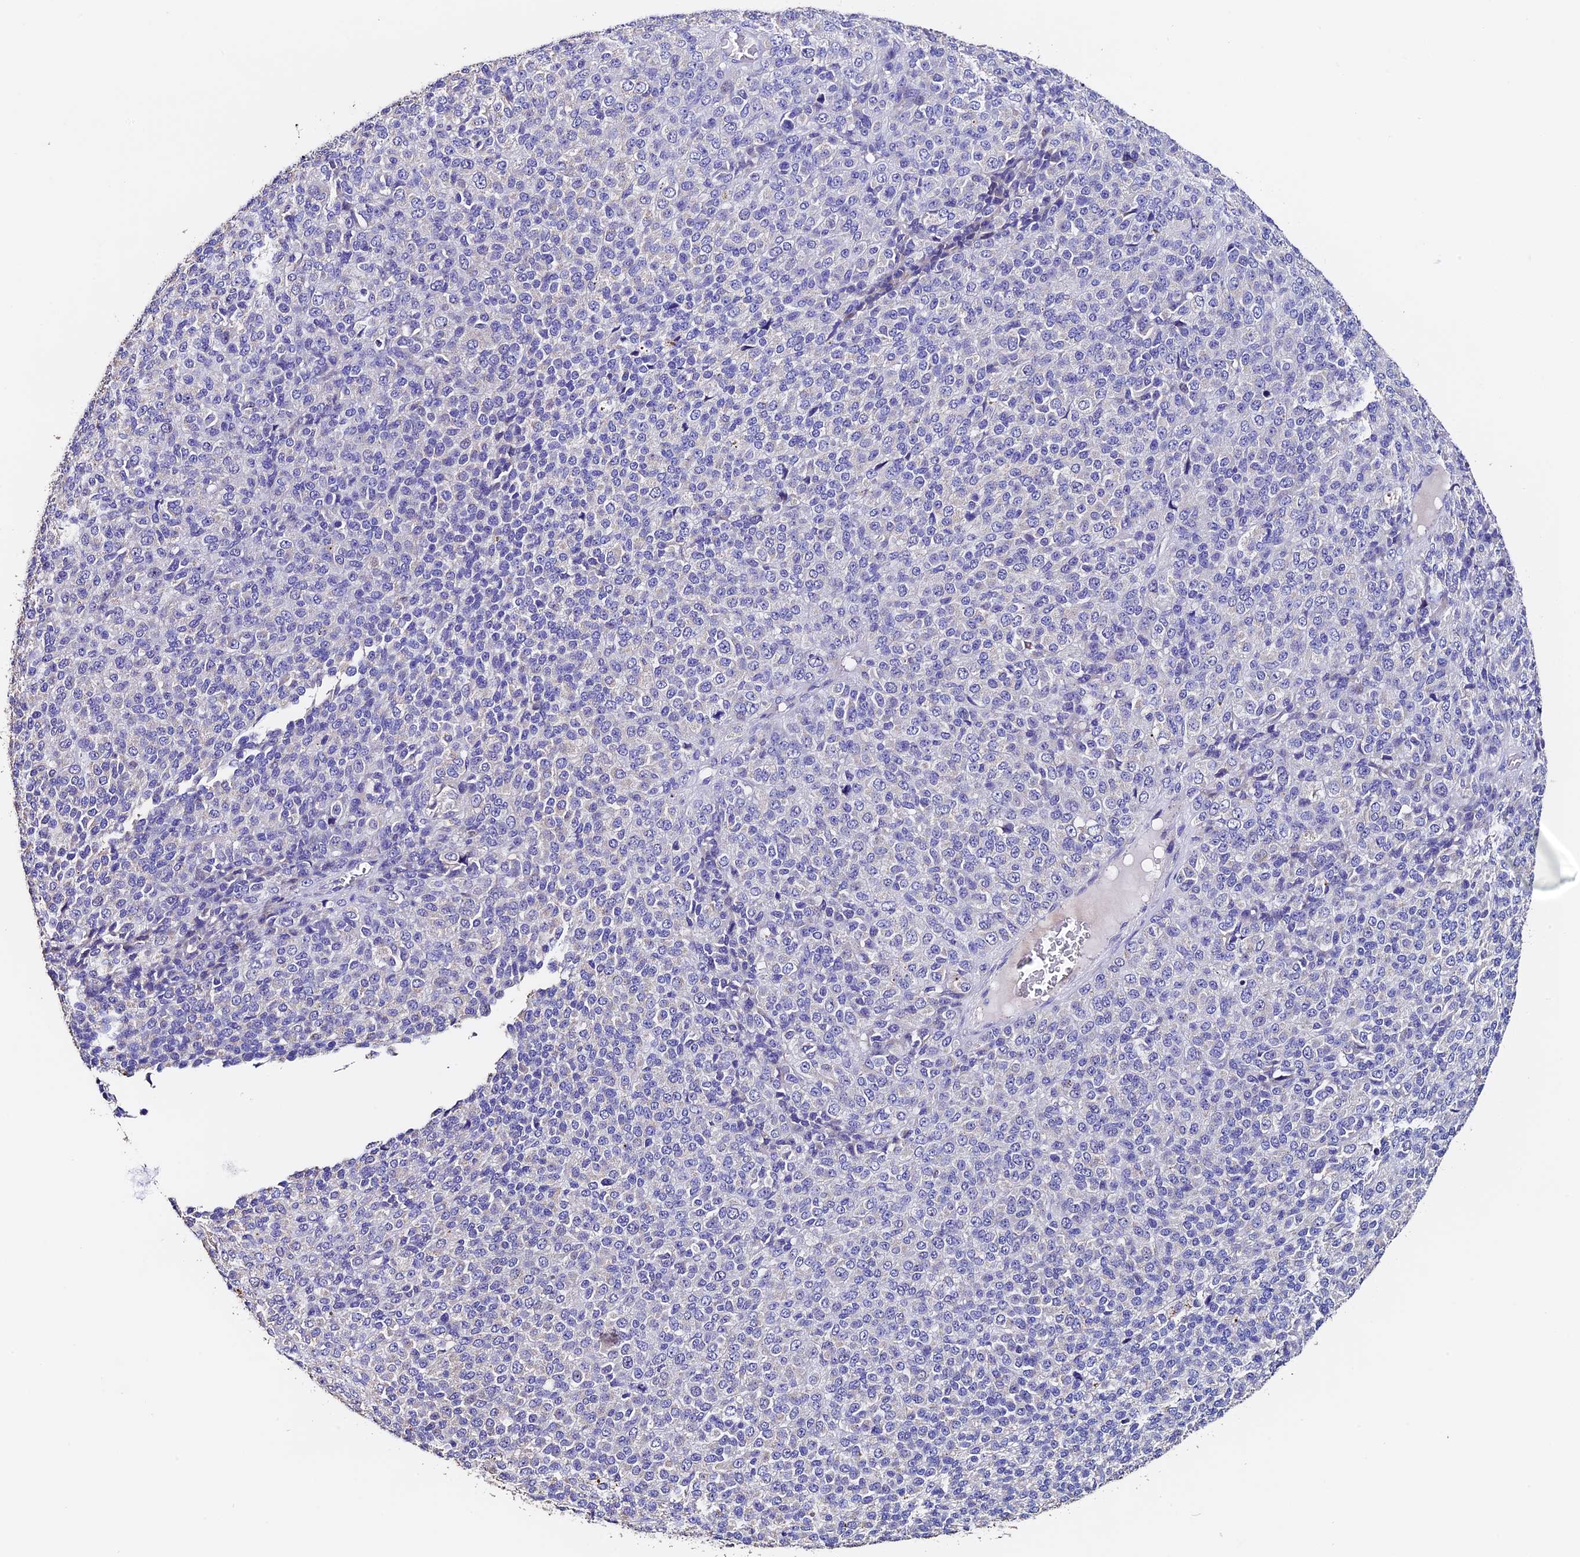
{"staining": {"intensity": "negative", "quantity": "none", "location": "none"}, "tissue": "melanoma", "cell_type": "Tumor cells", "image_type": "cancer", "snomed": [{"axis": "morphology", "description": "Malignant melanoma, Metastatic site"}, {"axis": "topography", "description": "Brain"}], "caption": "Human malignant melanoma (metastatic site) stained for a protein using immunohistochemistry exhibits no staining in tumor cells.", "gene": "FBXW9", "patient": {"sex": "female", "age": 56}}